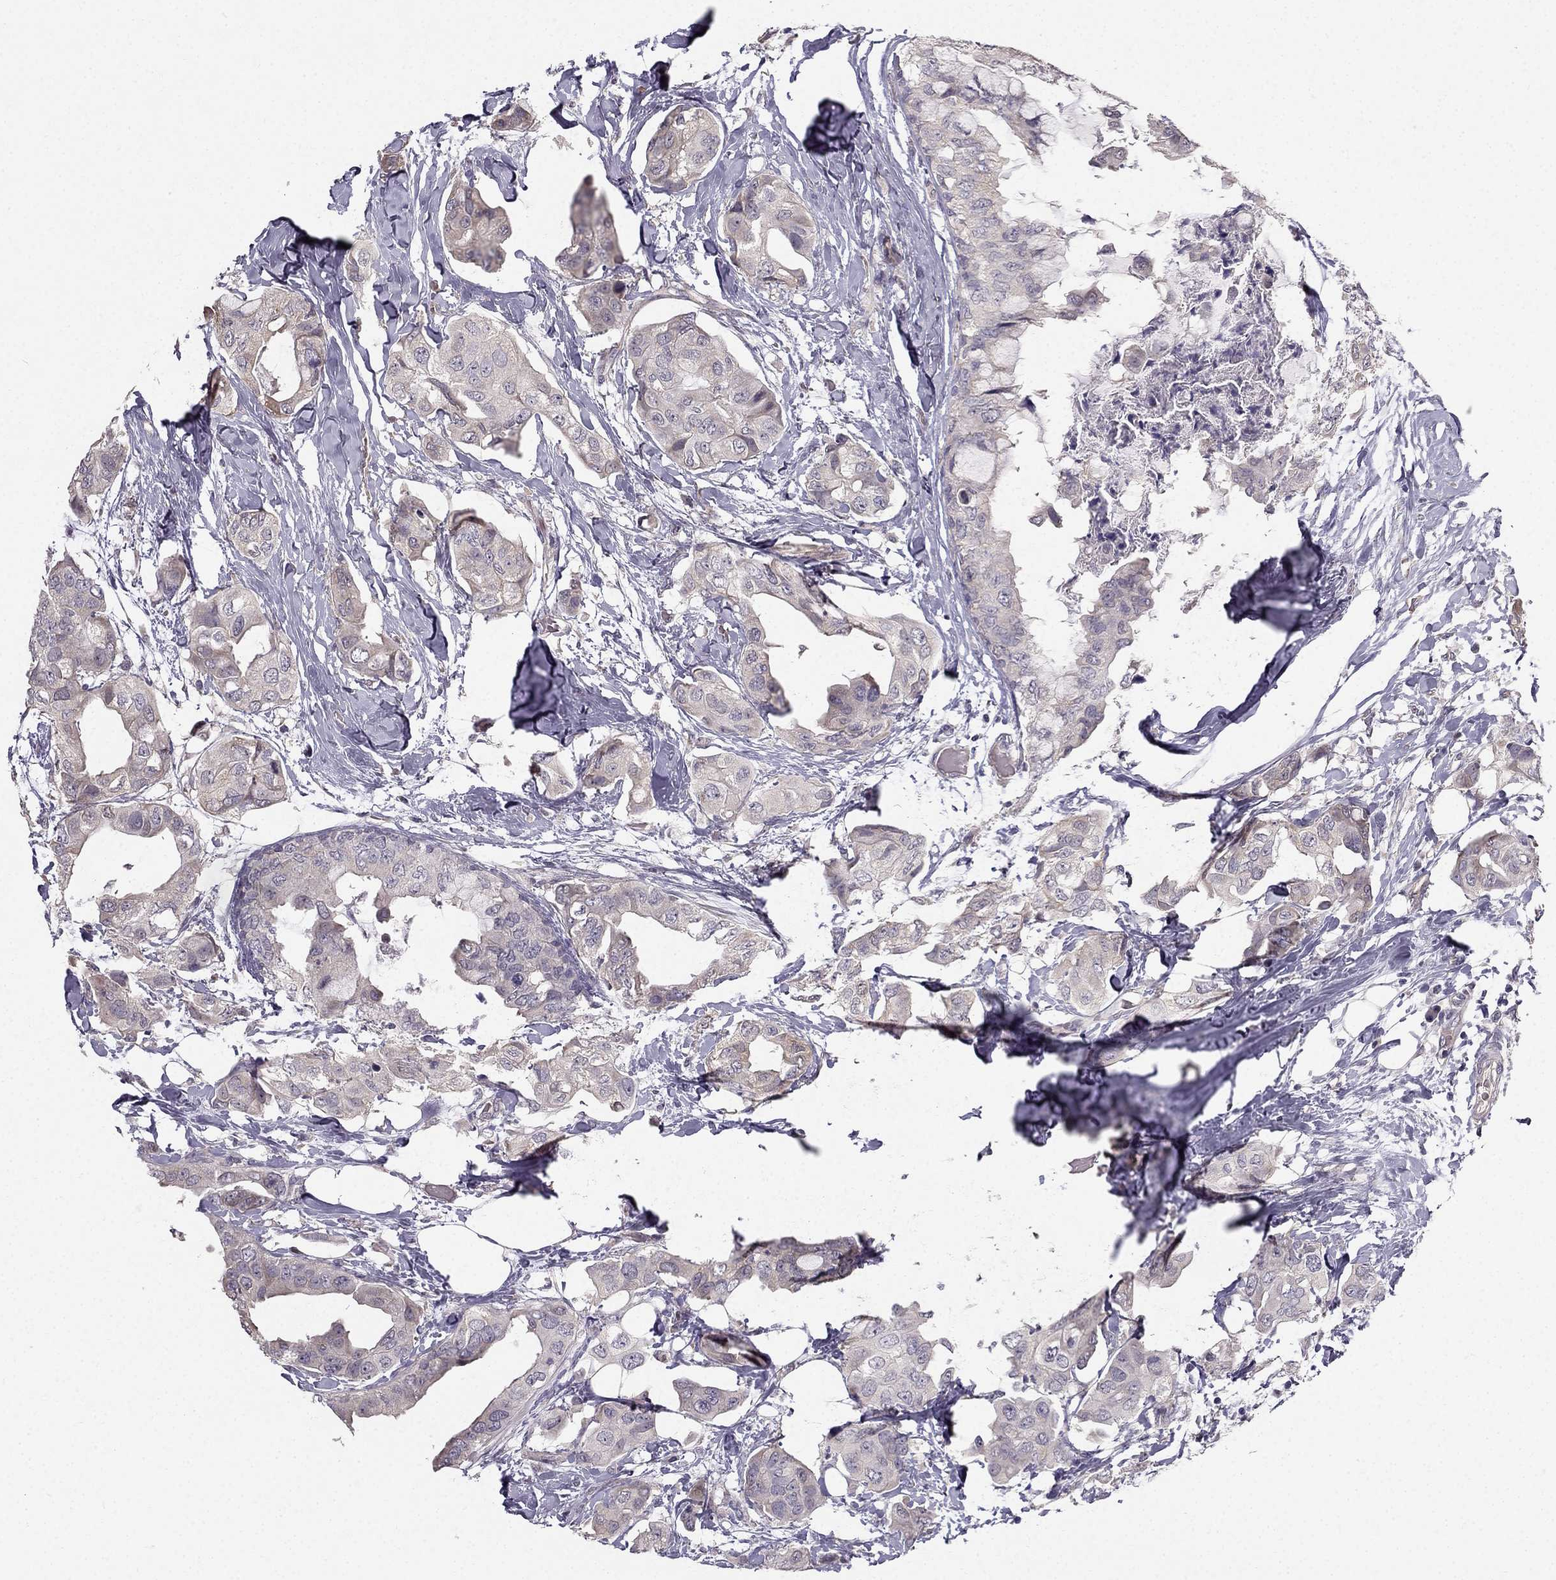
{"staining": {"intensity": "weak", "quantity": "<25%", "location": "cytoplasmic/membranous"}, "tissue": "breast cancer", "cell_type": "Tumor cells", "image_type": "cancer", "snomed": [{"axis": "morphology", "description": "Normal tissue, NOS"}, {"axis": "morphology", "description": "Duct carcinoma"}, {"axis": "topography", "description": "Breast"}], "caption": "Tumor cells show no significant expression in breast cancer (intraductal carcinoma).", "gene": "TSPYL5", "patient": {"sex": "female", "age": 40}}